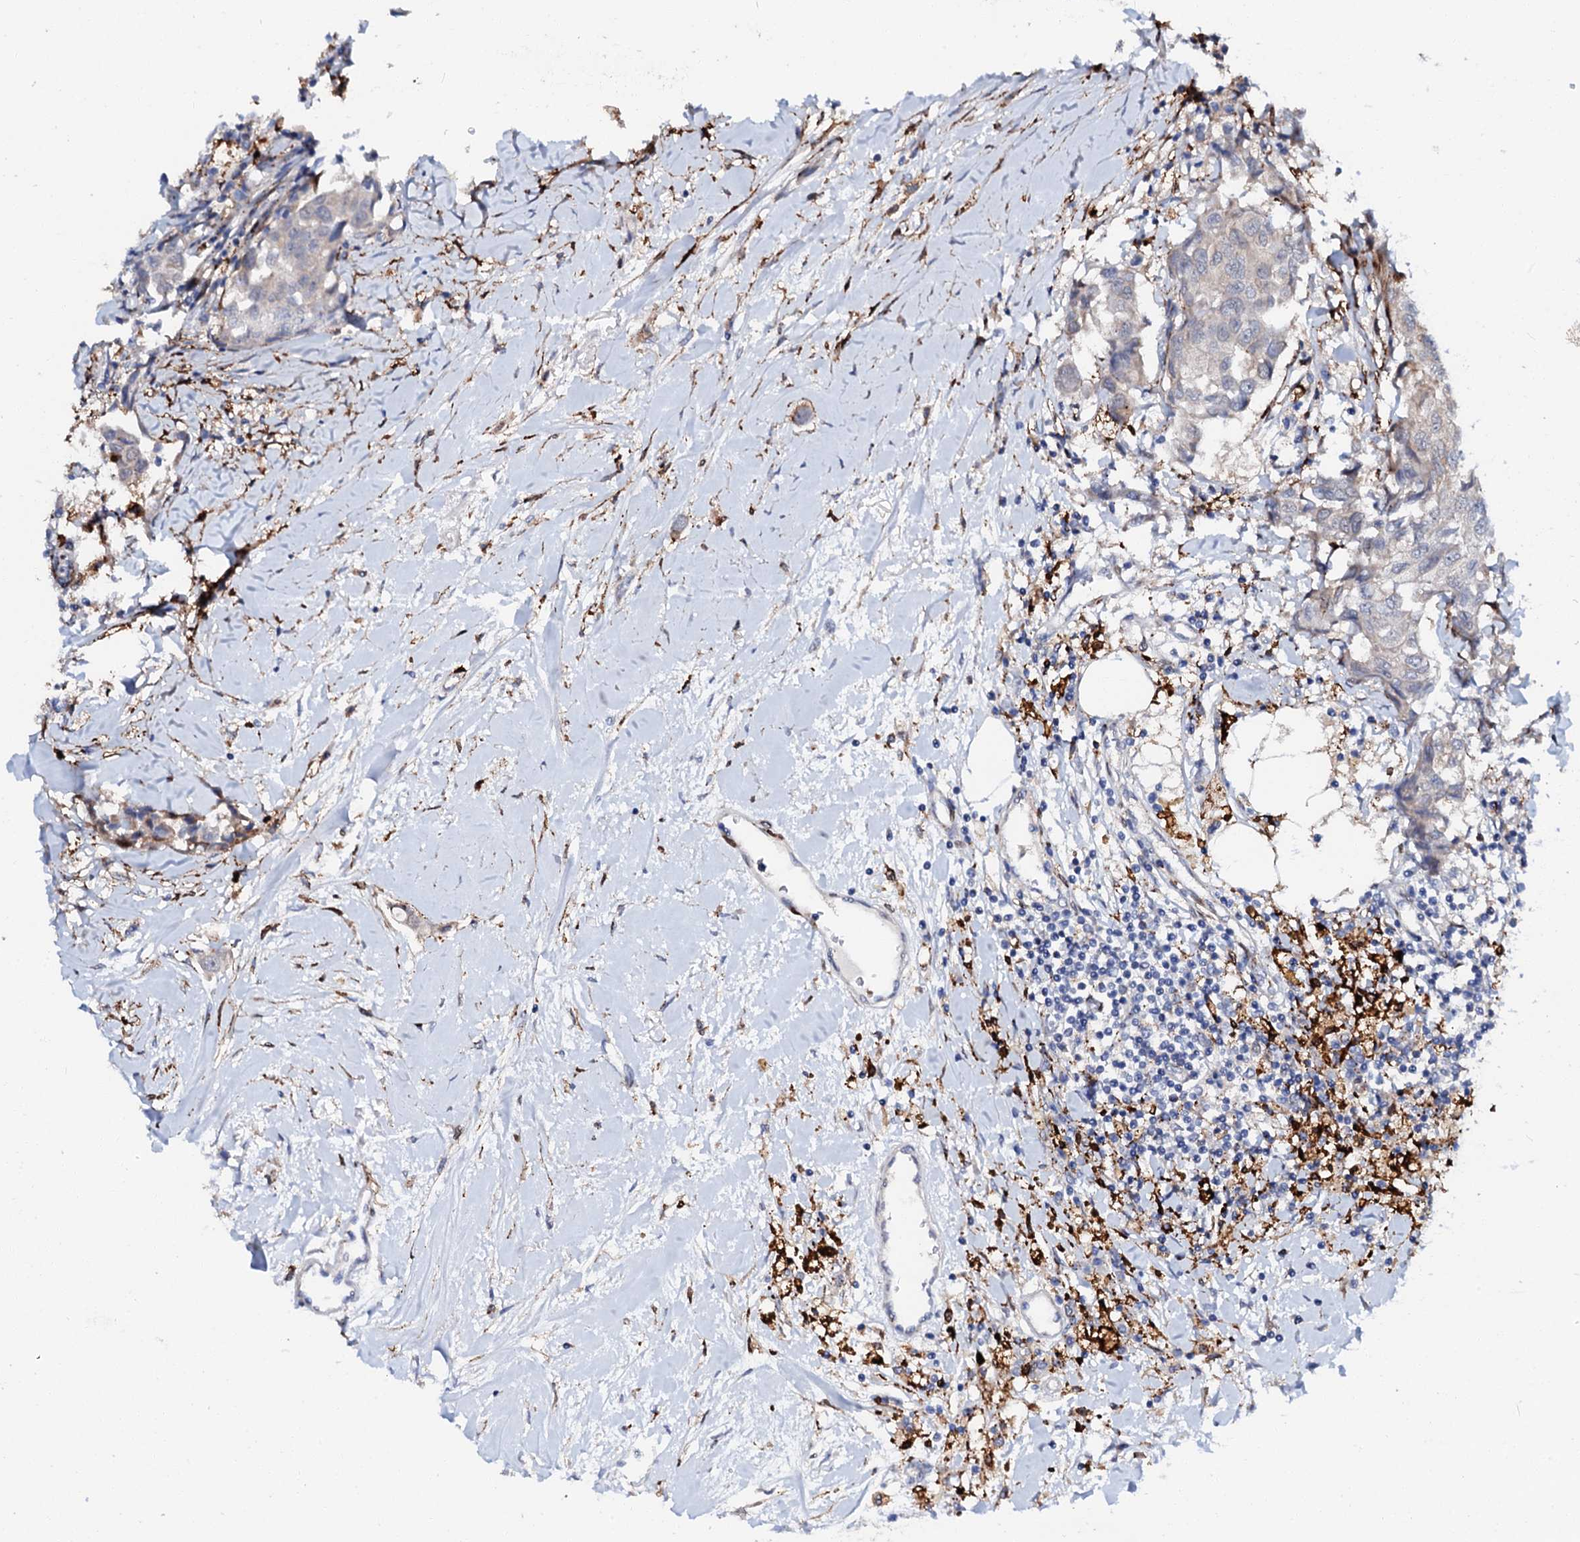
{"staining": {"intensity": "moderate", "quantity": "<25%", "location": "cytoplasmic/membranous"}, "tissue": "breast cancer", "cell_type": "Tumor cells", "image_type": "cancer", "snomed": [{"axis": "morphology", "description": "Duct carcinoma"}, {"axis": "topography", "description": "Breast"}], "caption": "Protein expression analysis of breast cancer shows moderate cytoplasmic/membranous staining in approximately <25% of tumor cells.", "gene": "MED13L", "patient": {"sex": "female", "age": 80}}